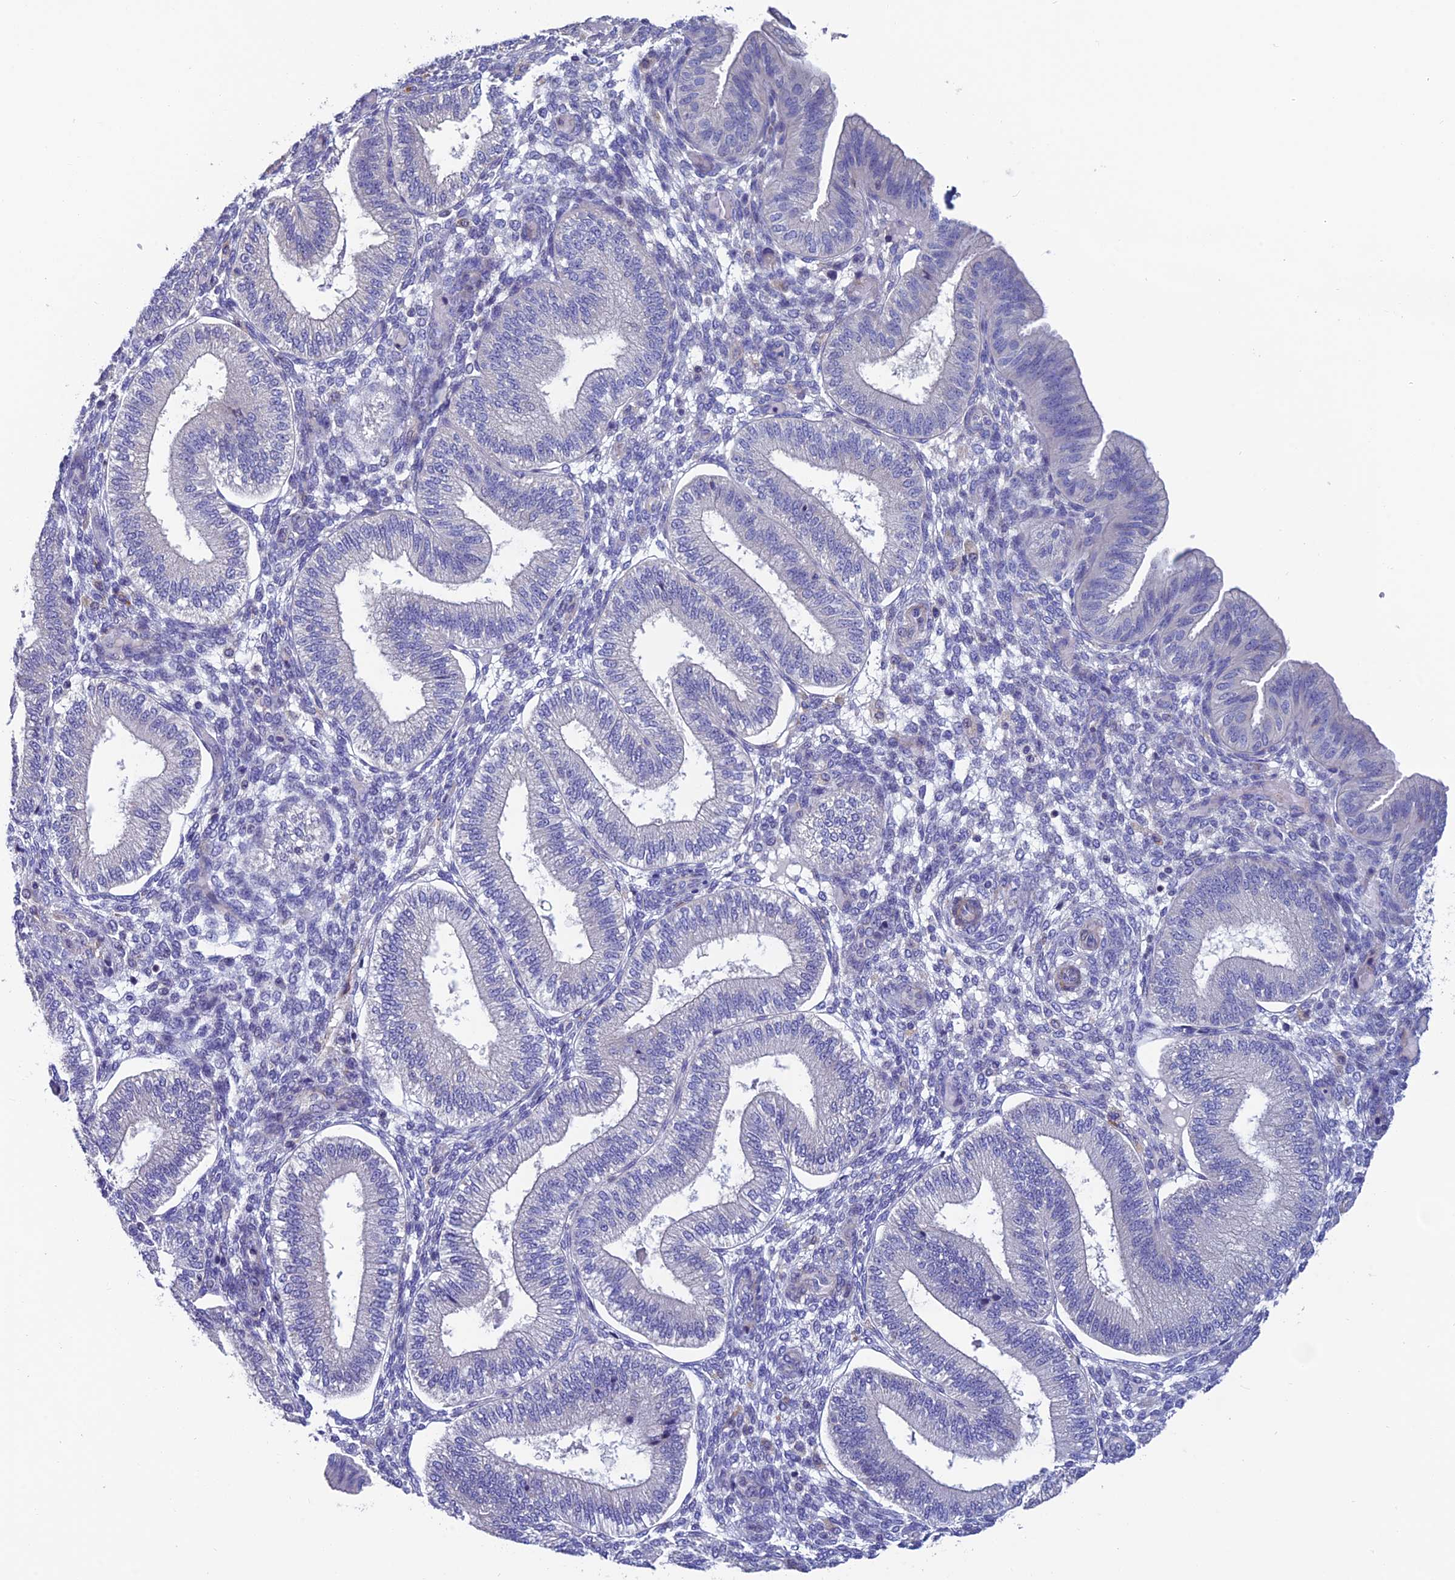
{"staining": {"intensity": "negative", "quantity": "none", "location": "none"}, "tissue": "endometrium", "cell_type": "Cells in endometrial stroma", "image_type": "normal", "snomed": [{"axis": "morphology", "description": "Normal tissue, NOS"}, {"axis": "topography", "description": "Endometrium"}], "caption": "Immunohistochemistry of benign endometrium demonstrates no staining in cells in endometrial stroma. Nuclei are stained in blue.", "gene": "FAM178B", "patient": {"sex": "female", "age": 39}}